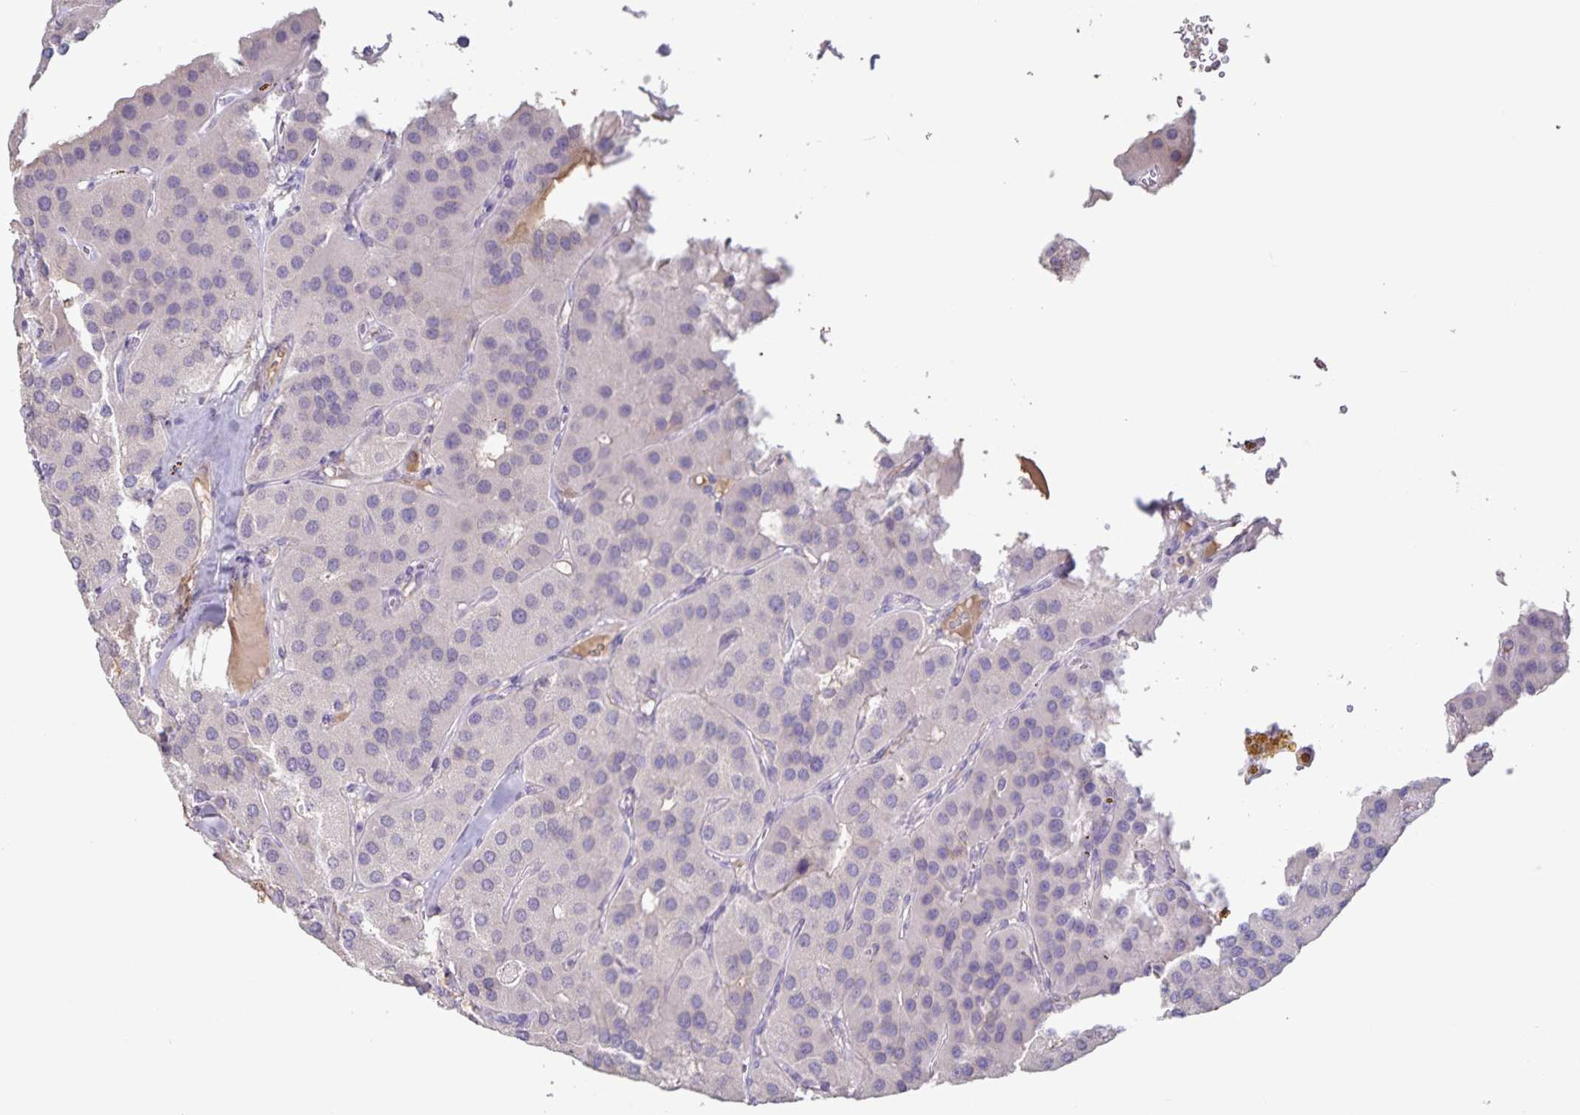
{"staining": {"intensity": "negative", "quantity": "none", "location": "none"}, "tissue": "parathyroid gland", "cell_type": "Glandular cells", "image_type": "normal", "snomed": [{"axis": "morphology", "description": "Normal tissue, NOS"}, {"axis": "morphology", "description": "Adenoma, NOS"}, {"axis": "topography", "description": "Parathyroid gland"}], "caption": "Human parathyroid gland stained for a protein using immunohistochemistry (IHC) shows no staining in glandular cells.", "gene": "INSL5", "patient": {"sex": "female", "age": 86}}